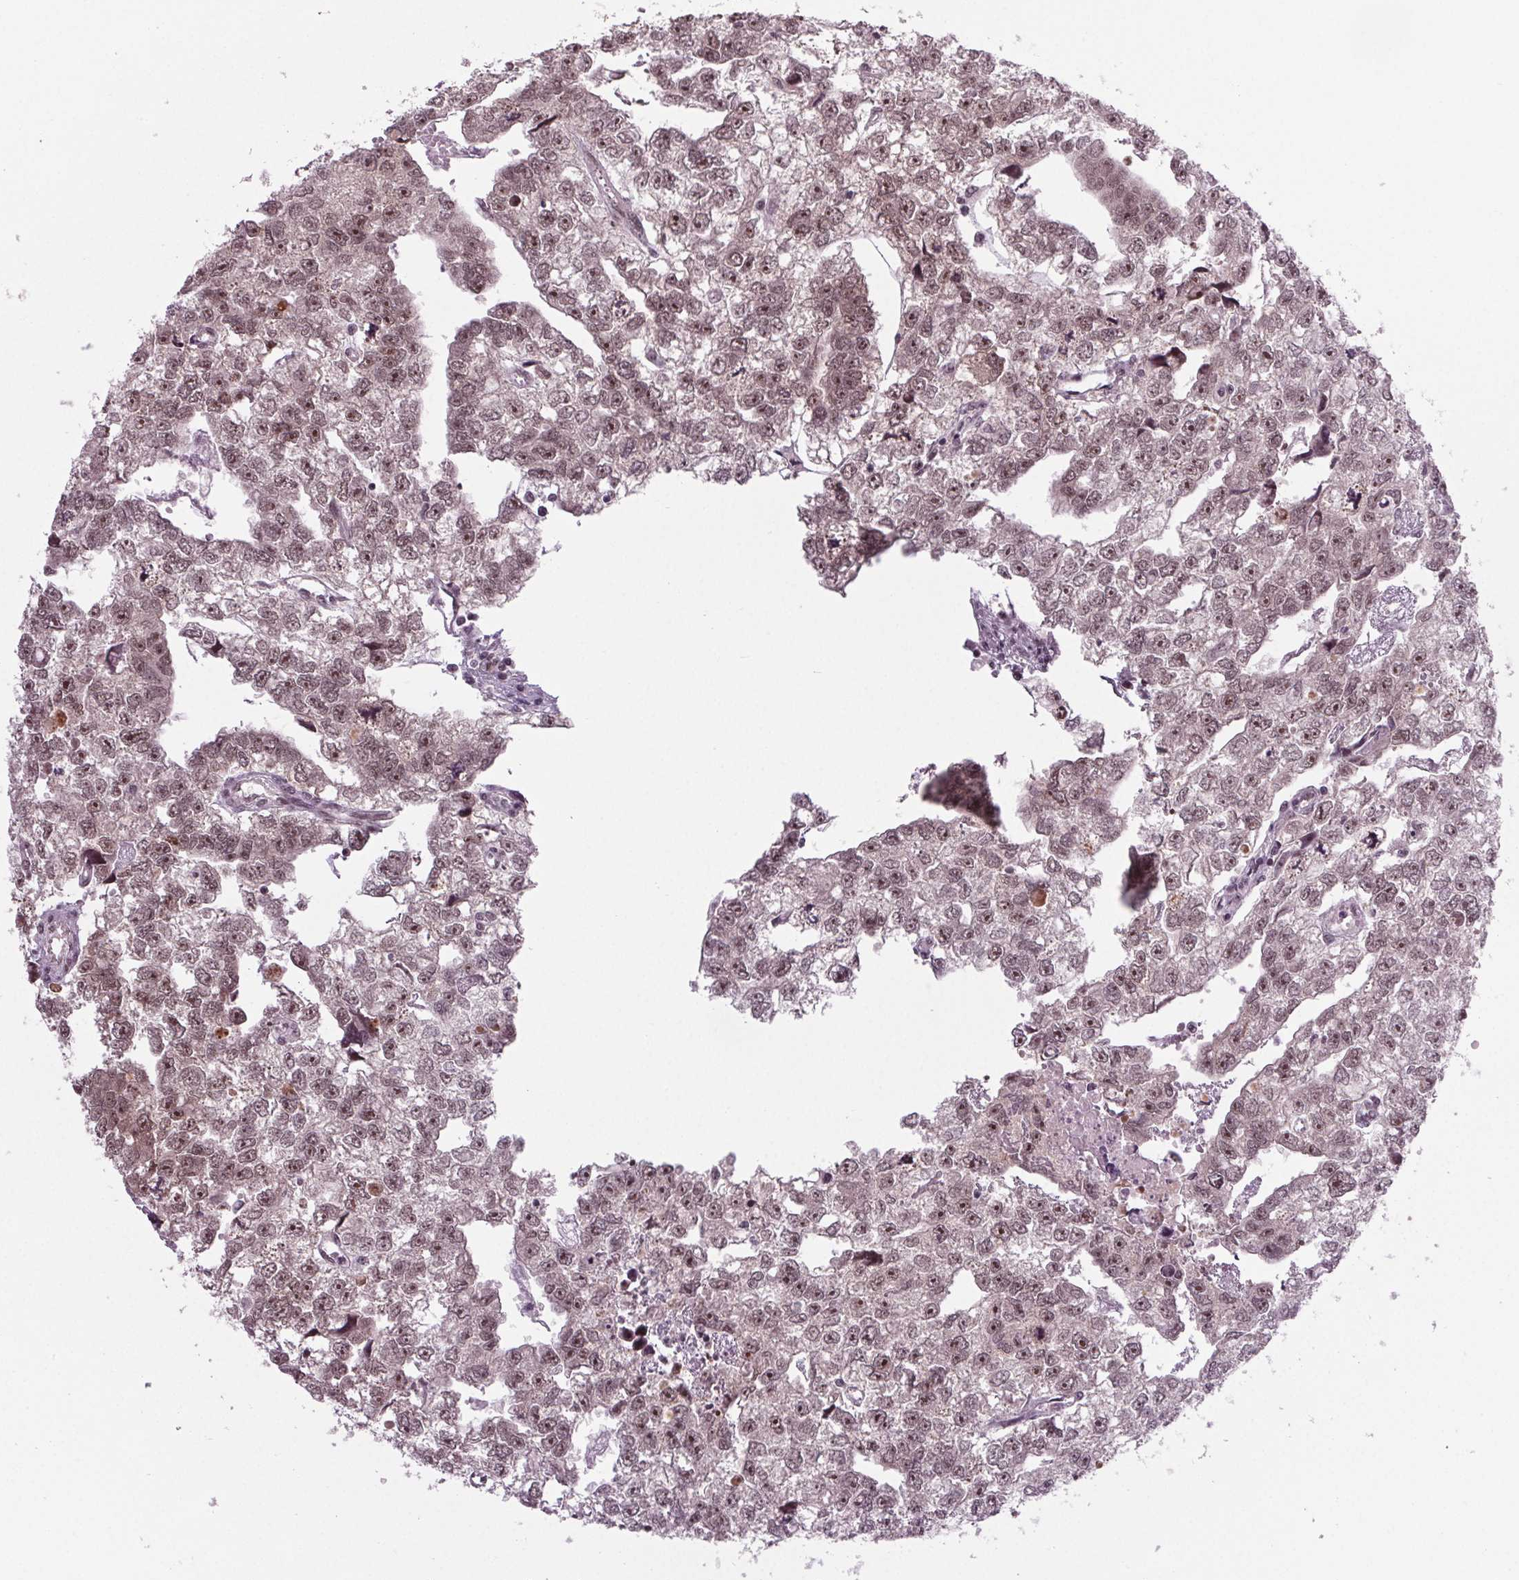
{"staining": {"intensity": "weak", "quantity": "25%-75%", "location": "nuclear"}, "tissue": "testis cancer", "cell_type": "Tumor cells", "image_type": "cancer", "snomed": [{"axis": "morphology", "description": "Carcinoma, Embryonal, NOS"}, {"axis": "morphology", "description": "Teratoma, malignant, NOS"}, {"axis": "topography", "description": "Testis"}], "caption": "DAB (3,3'-diaminobenzidine) immunohistochemical staining of teratoma (malignant) (testis) shows weak nuclear protein positivity in about 25%-75% of tumor cells. (Stains: DAB in brown, nuclei in blue, Microscopy: brightfield microscopy at high magnification).", "gene": "DDX41", "patient": {"sex": "male", "age": 44}}